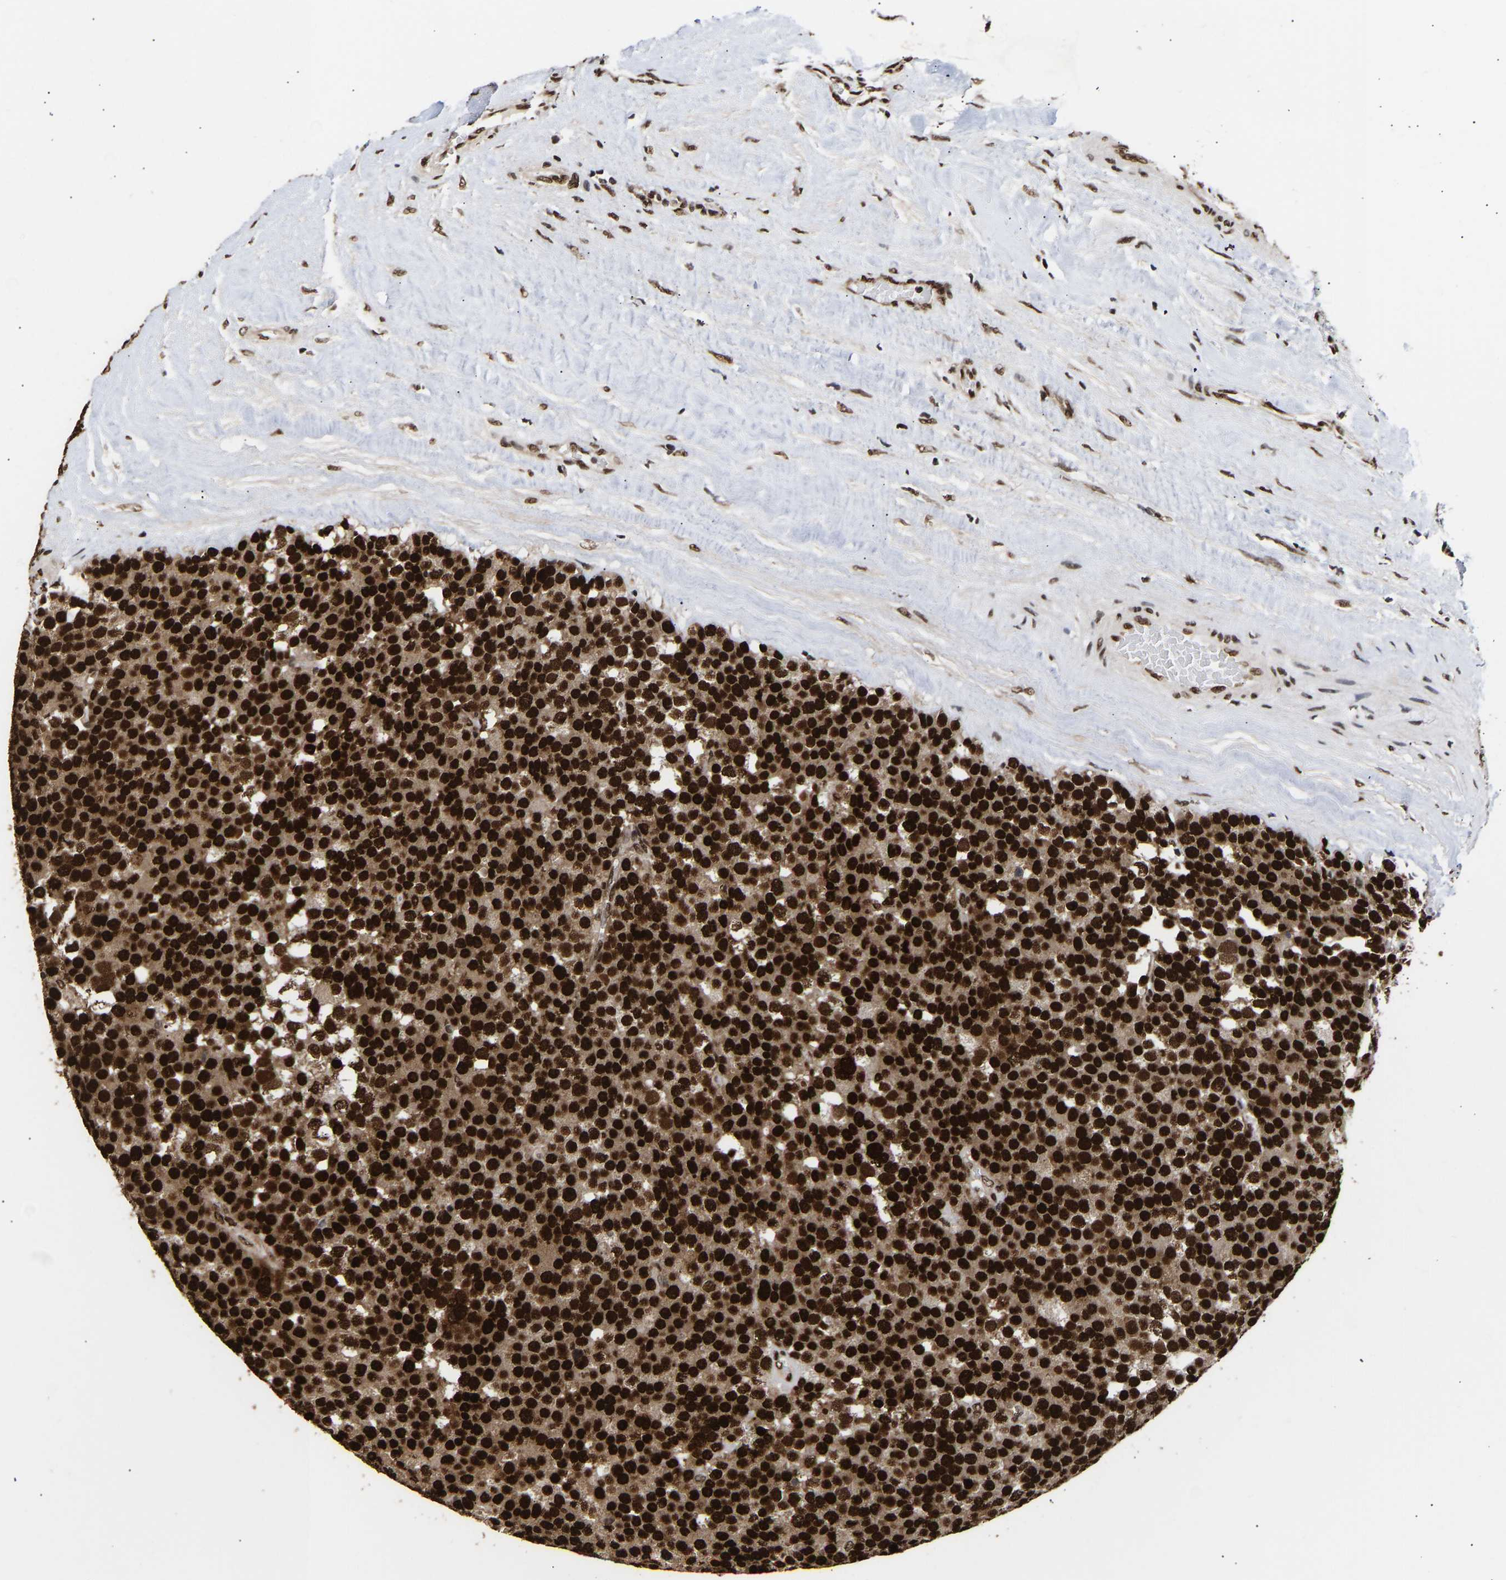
{"staining": {"intensity": "strong", "quantity": ">75%", "location": "cytoplasmic/membranous,nuclear"}, "tissue": "testis cancer", "cell_type": "Tumor cells", "image_type": "cancer", "snomed": [{"axis": "morphology", "description": "Normal tissue, NOS"}, {"axis": "morphology", "description": "Seminoma, NOS"}, {"axis": "topography", "description": "Testis"}], "caption": "Testis cancer stained with a brown dye exhibits strong cytoplasmic/membranous and nuclear positive staining in approximately >75% of tumor cells.", "gene": "PSIP1", "patient": {"sex": "male", "age": 71}}